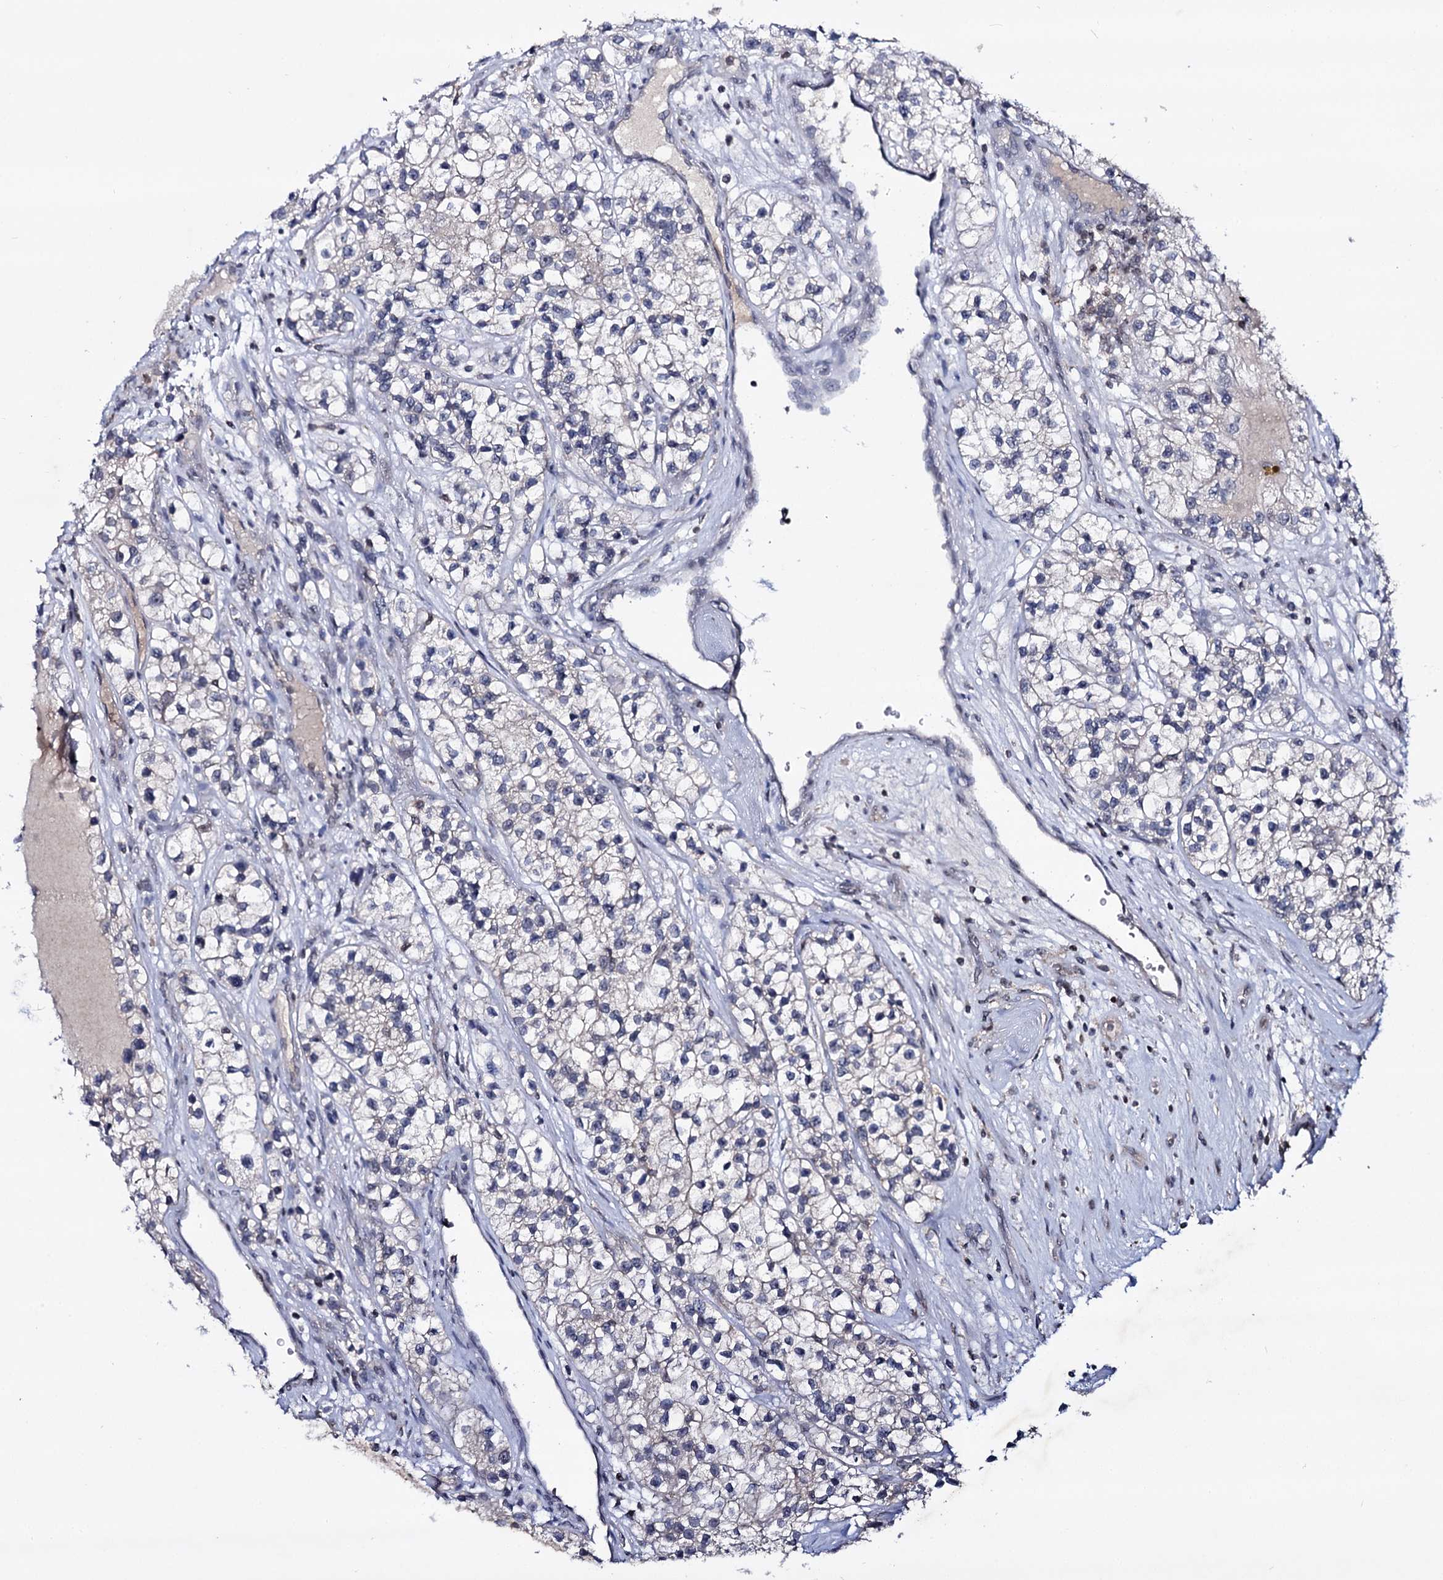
{"staining": {"intensity": "negative", "quantity": "none", "location": "none"}, "tissue": "renal cancer", "cell_type": "Tumor cells", "image_type": "cancer", "snomed": [{"axis": "morphology", "description": "Adenocarcinoma, NOS"}, {"axis": "topography", "description": "Kidney"}], "caption": "High magnification brightfield microscopy of renal cancer stained with DAB (3,3'-diaminobenzidine) (brown) and counterstained with hematoxylin (blue): tumor cells show no significant positivity.", "gene": "SMCHD1", "patient": {"sex": "female", "age": 57}}